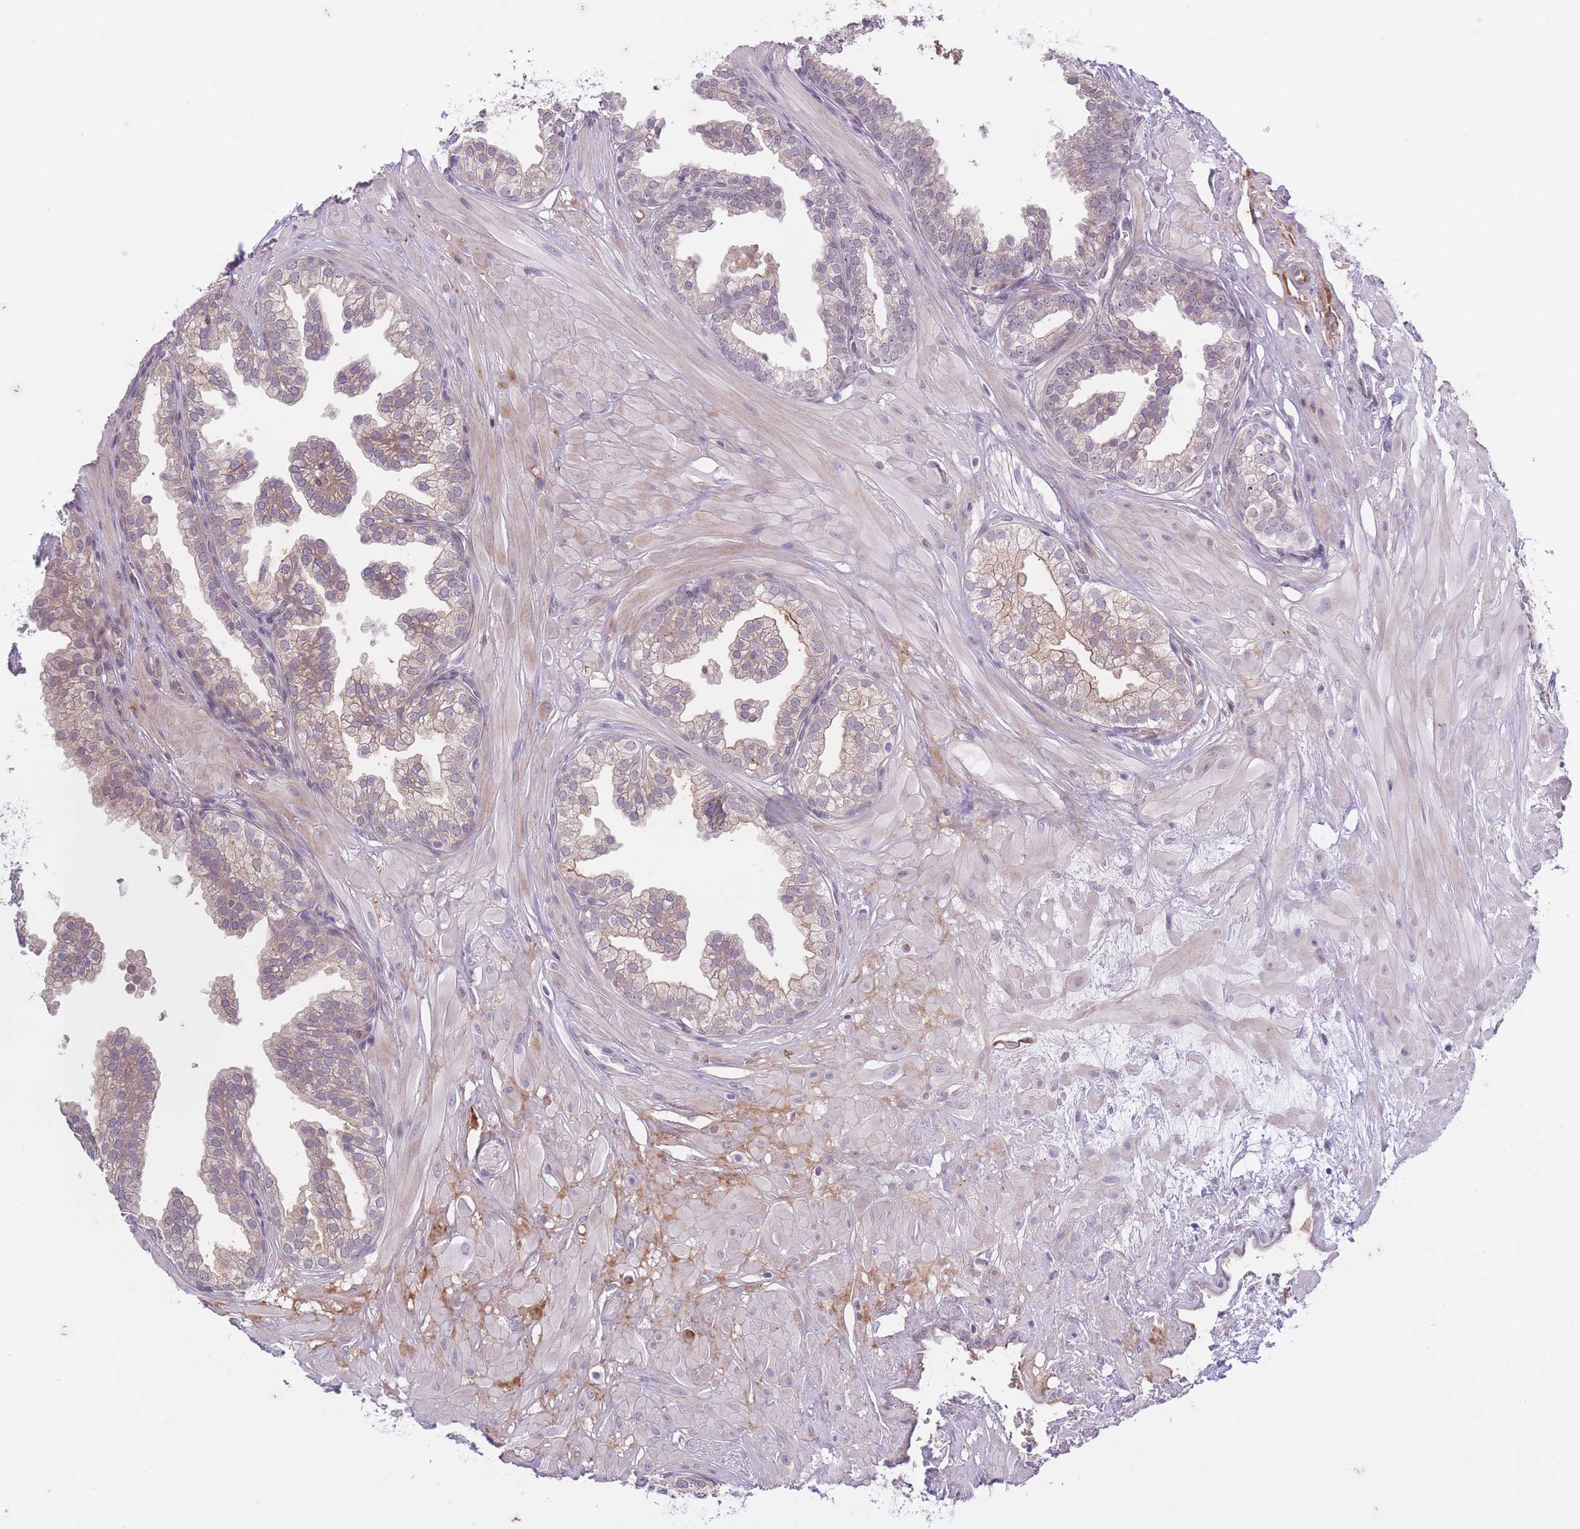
{"staining": {"intensity": "weak", "quantity": "25%-75%", "location": "cytoplasmic/membranous"}, "tissue": "prostate", "cell_type": "Glandular cells", "image_type": "normal", "snomed": [{"axis": "morphology", "description": "Normal tissue, NOS"}, {"axis": "topography", "description": "Prostate"}, {"axis": "topography", "description": "Peripheral nerve tissue"}], "caption": "The photomicrograph demonstrates staining of benign prostate, revealing weak cytoplasmic/membranous protein staining (brown color) within glandular cells. (DAB IHC with brightfield microscopy, high magnification).", "gene": "ARPIN", "patient": {"sex": "male", "age": 55}}